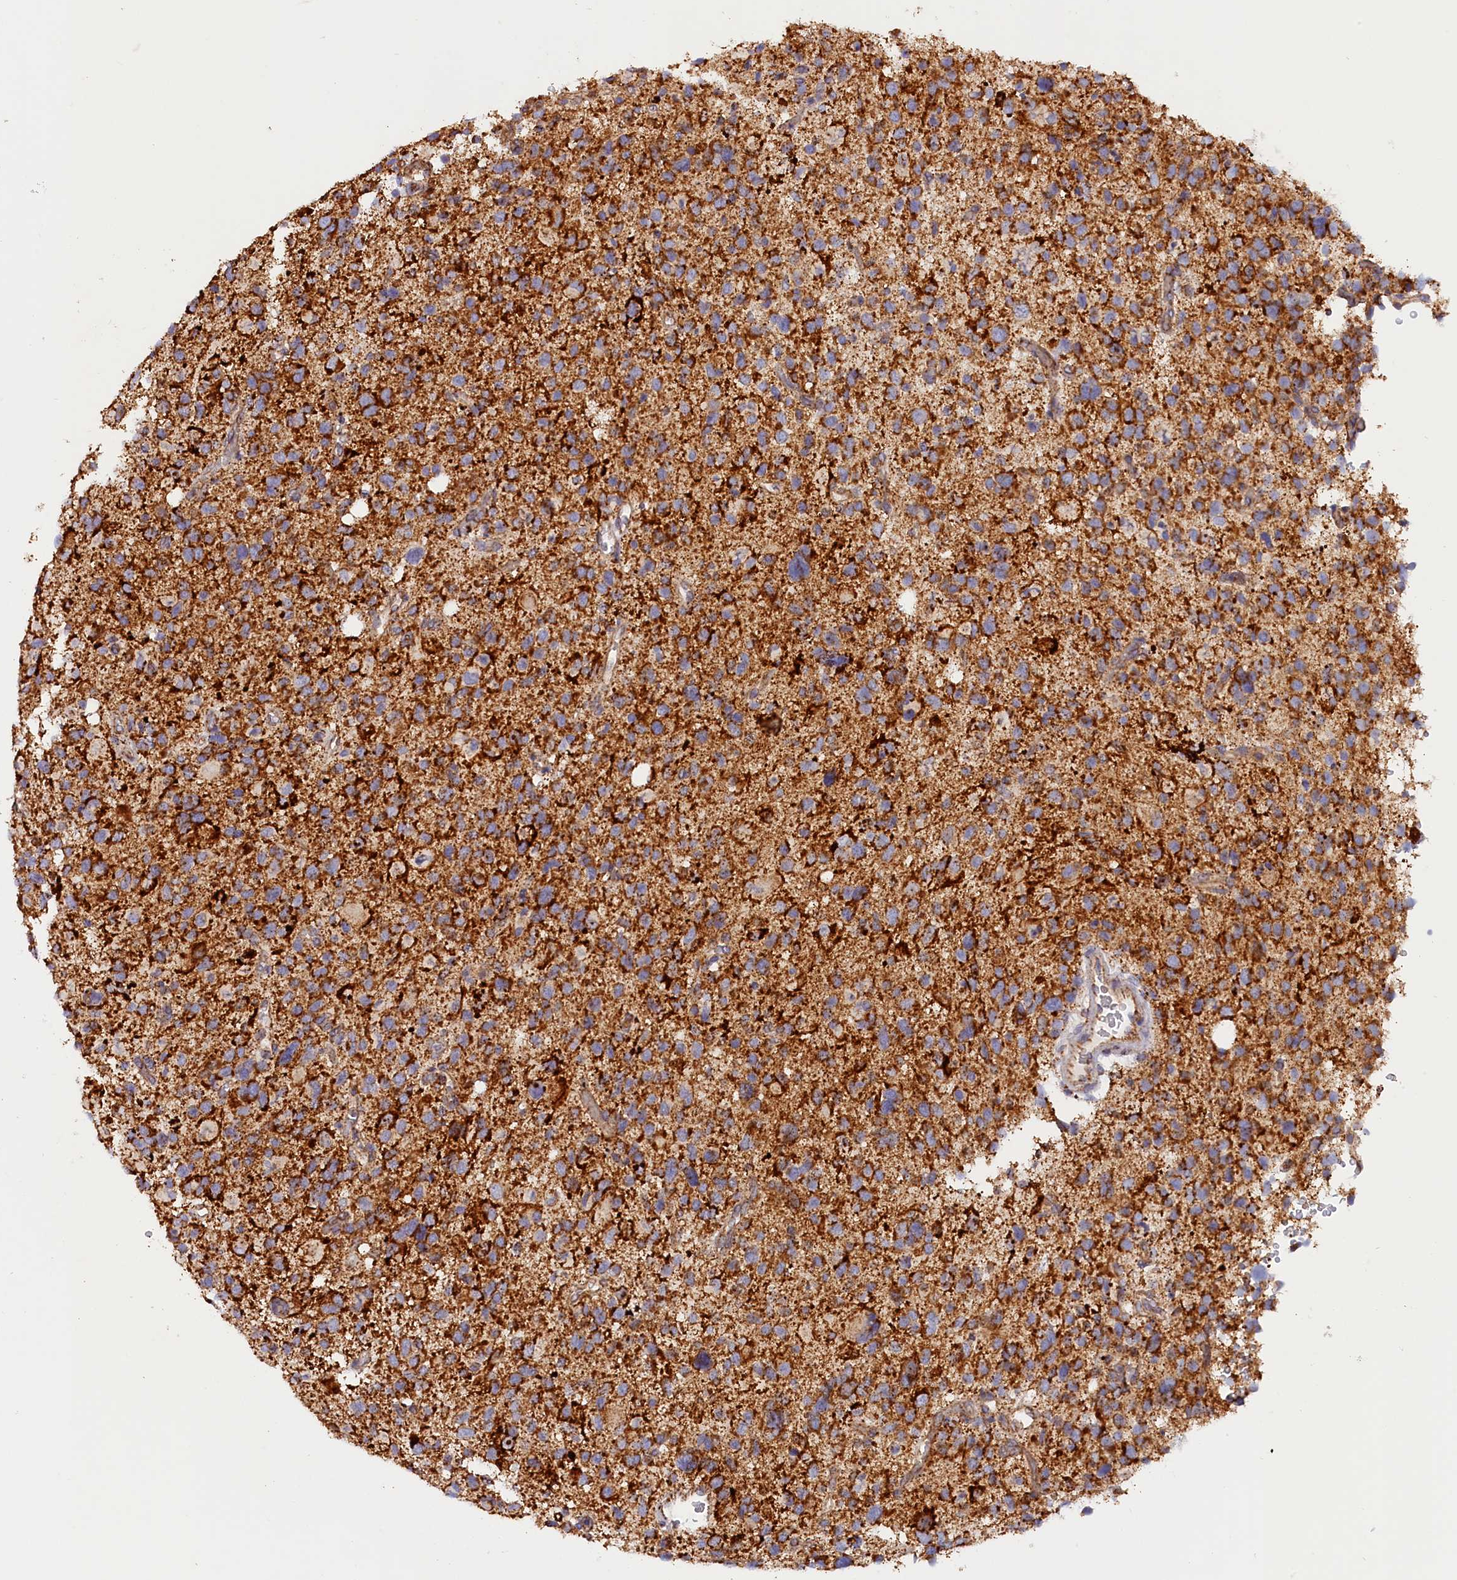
{"staining": {"intensity": "strong", "quantity": ">75%", "location": "cytoplasmic/membranous"}, "tissue": "glioma", "cell_type": "Tumor cells", "image_type": "cancer", "snomed": [{"axis": "morphology", "description": "Glioma, malignant, High grade"}, {"axis": "topography", "description": "Brain"}], "caption": "IHC staining of glioma, which shows high levels of strong cytoplasmic/membranous staining in about >75% of tumor cells indicating strong cytoplasmic/membranous protein positivity. The staining was performed using DAB (brown) for protein detection and nuclei were counterstained in hematoxylin (blue).", "gene": "AKTIP", "patient": {"sex": "male", "age": 48}}